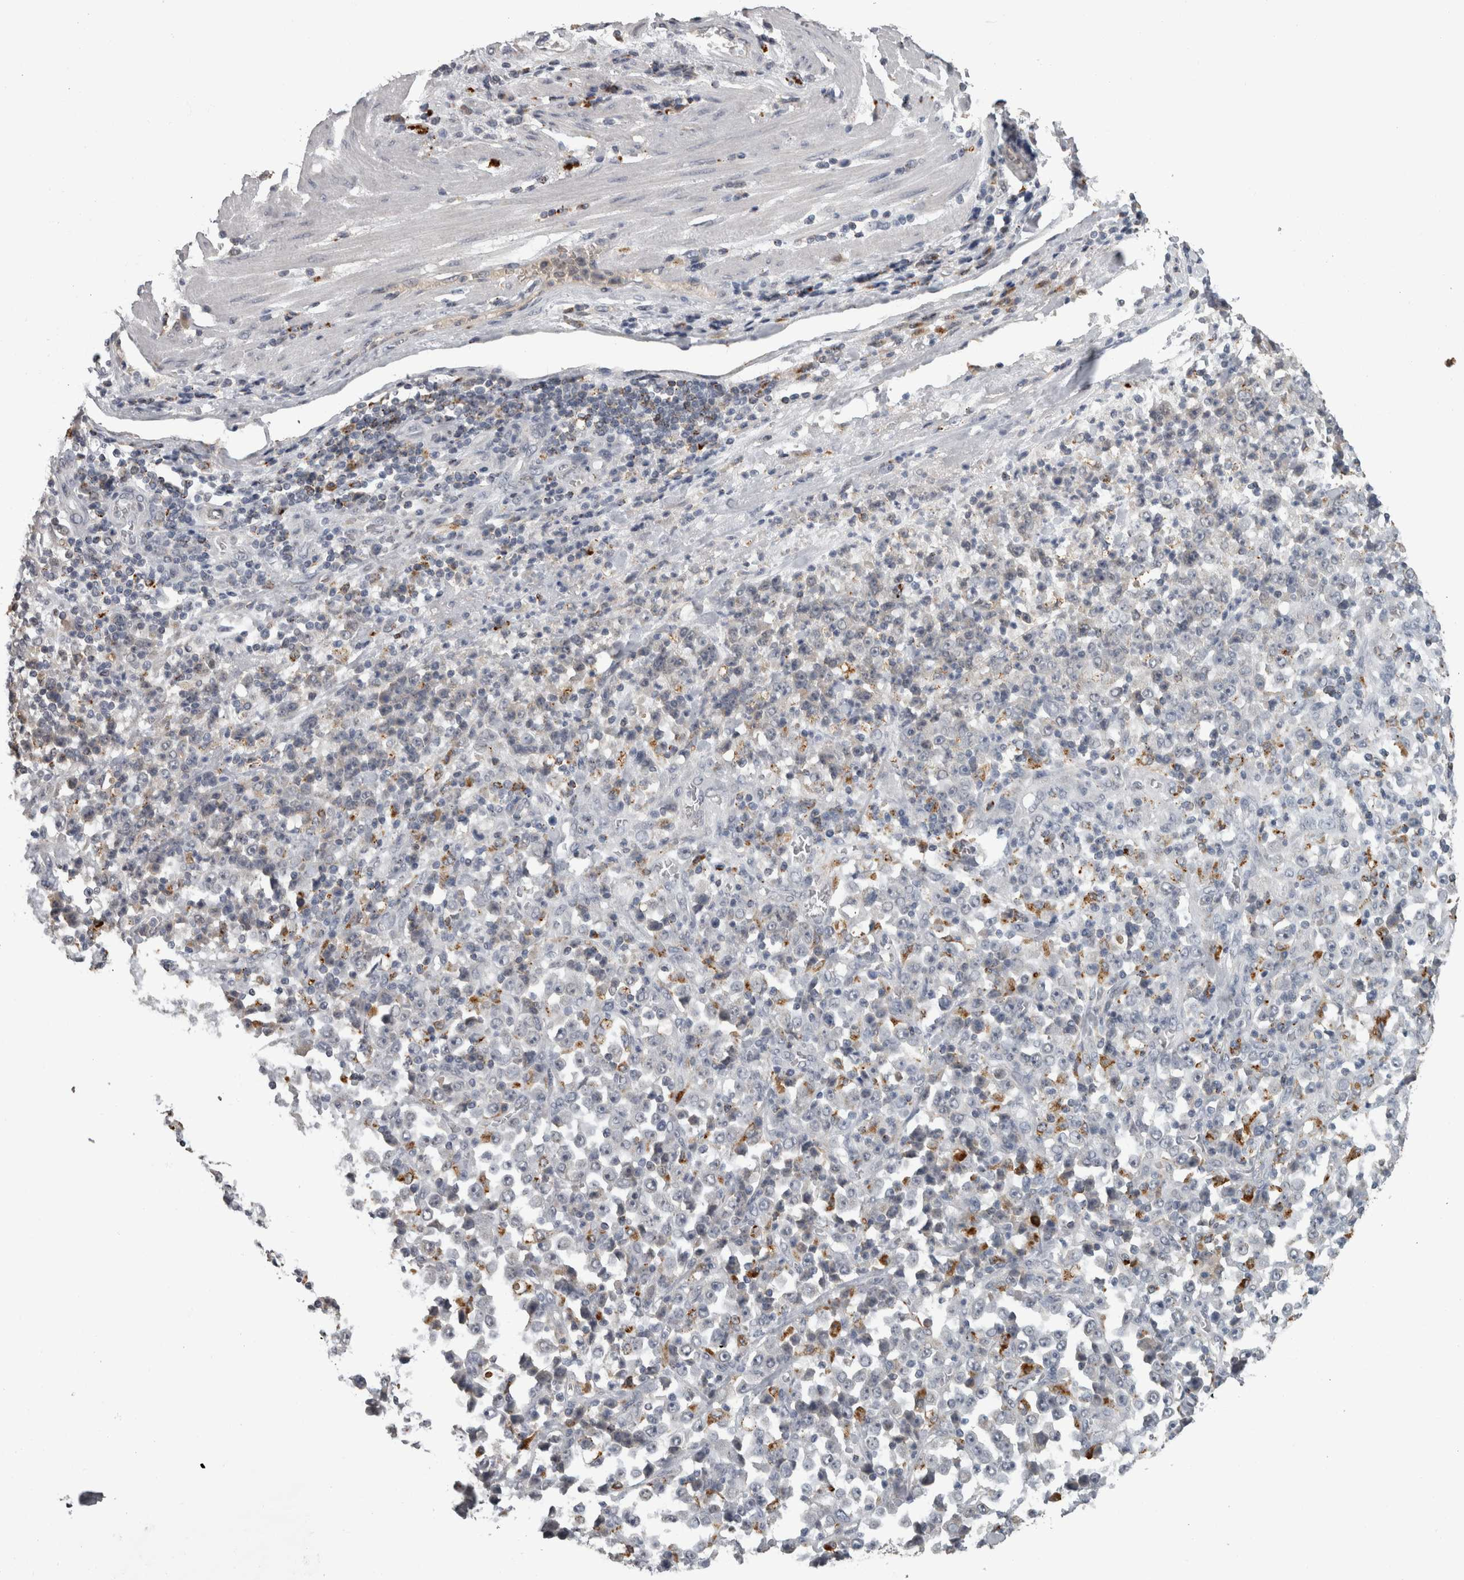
{"staining": {"intensity": "negative", "quantity": "none", "location": "none"}, "tissue": "stomach cancer", "cell_type": "Tumor cells", "image_type": "cancer", "snomed": [{"axis": "morphology", "description": "Normal tissue, NOS"}, {"axis": "morphology", "description": "Adenocarcinoma, NOS"}, {"axis": "topography", "description": "Stomach, upper"}, {"axis": "topography", "description": "Stomach"}], "caption": "Human adenocarcinoma (stomach) stained for a protein using IHC reveals no expression in tumor cells.", "gene": "NAAA", "patient": {"sex": "male", "age": 59}}